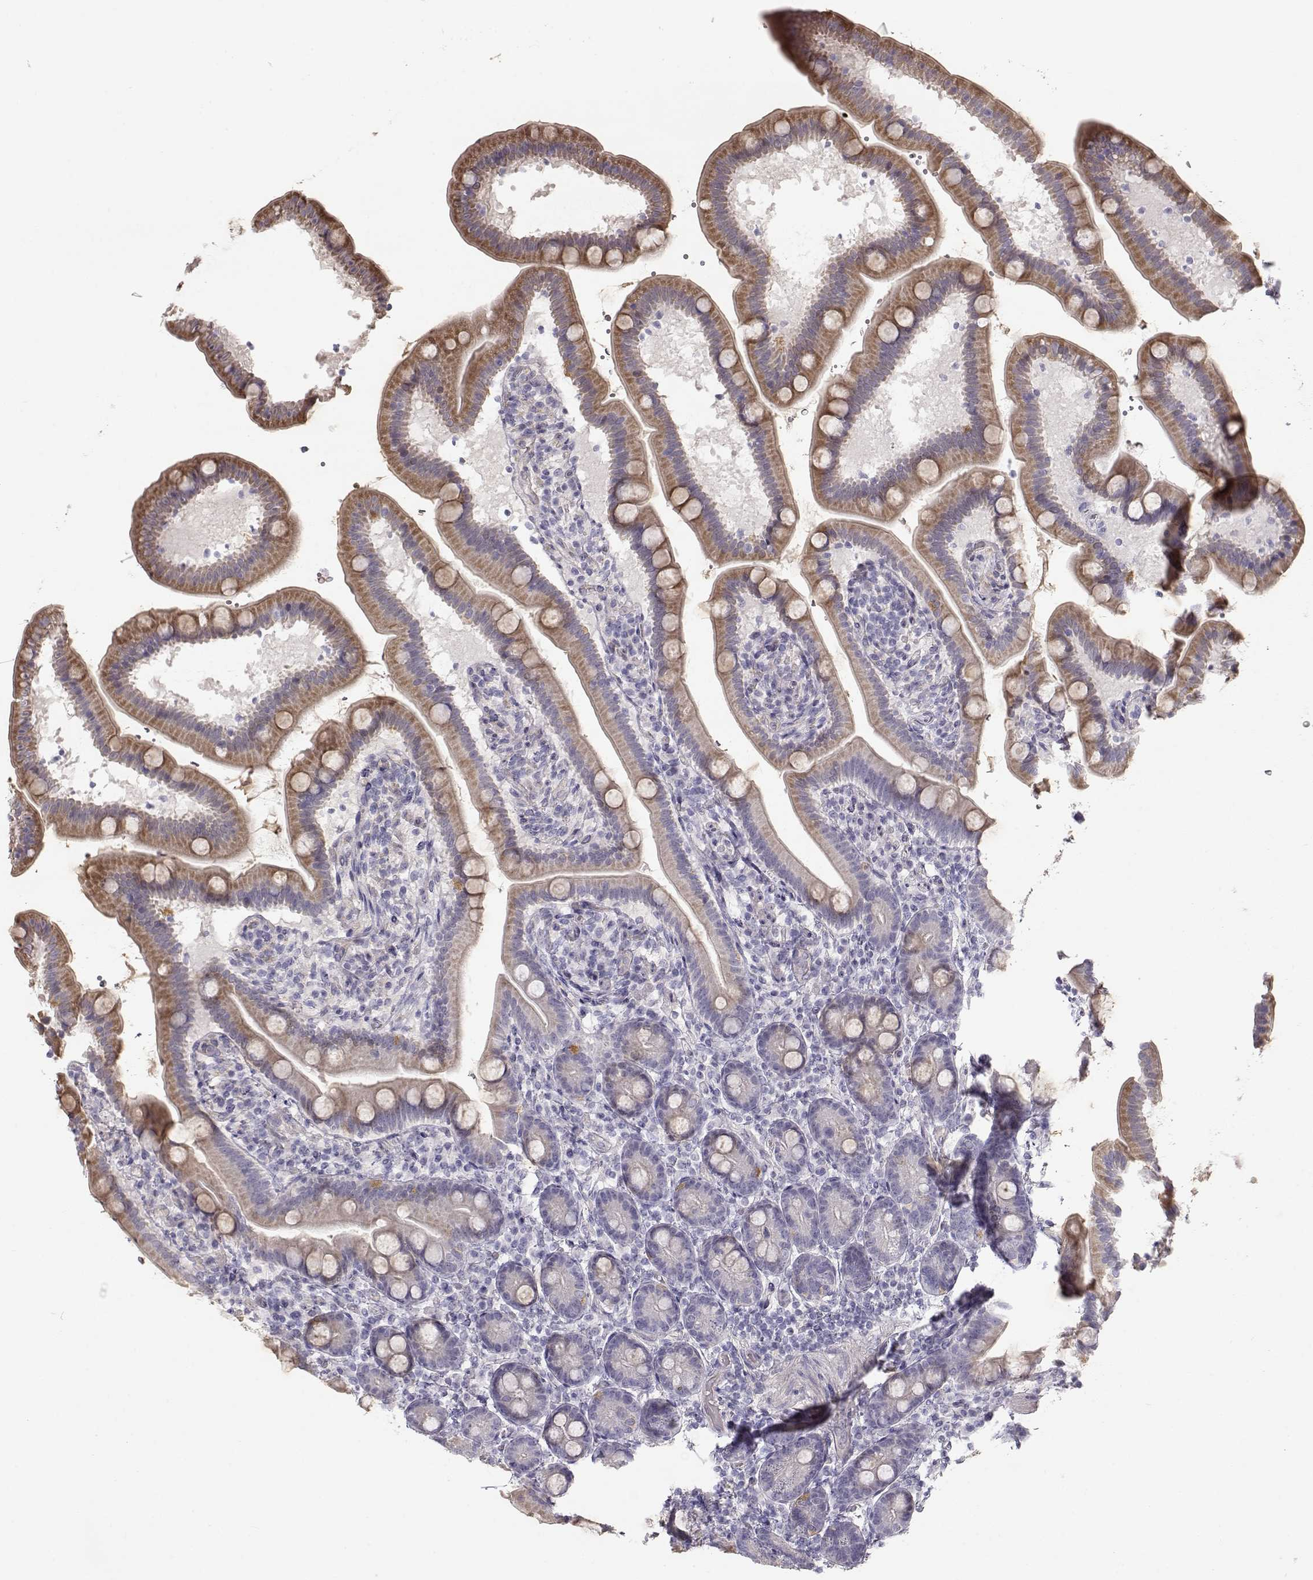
{"staining": {"intensity": "moderate", "quantity": "<25%", "location": "cytoplasmic/membranous"}, "tissue": "small intestine", "cell_type": "Glandular cells", "image_type": "normal", "snomed": [{"axis": "morphology", "description": "Normal tissue, NOS"}, {"axis": "topography", "description": "Small intestine"}], "caption": "The image demonstrates a brown stain indicating the presence of a protein in the cytoplasmic/membranous of glandular cells in small intestine. The staining was performed using DAB (3,3'-diaminobenzidine), with brown indicating positive protein expression. Nuclei are stained blue with hematoxylin.", "gene": "SLC18A1", "patient": {"sex": "male", "age": 66}}